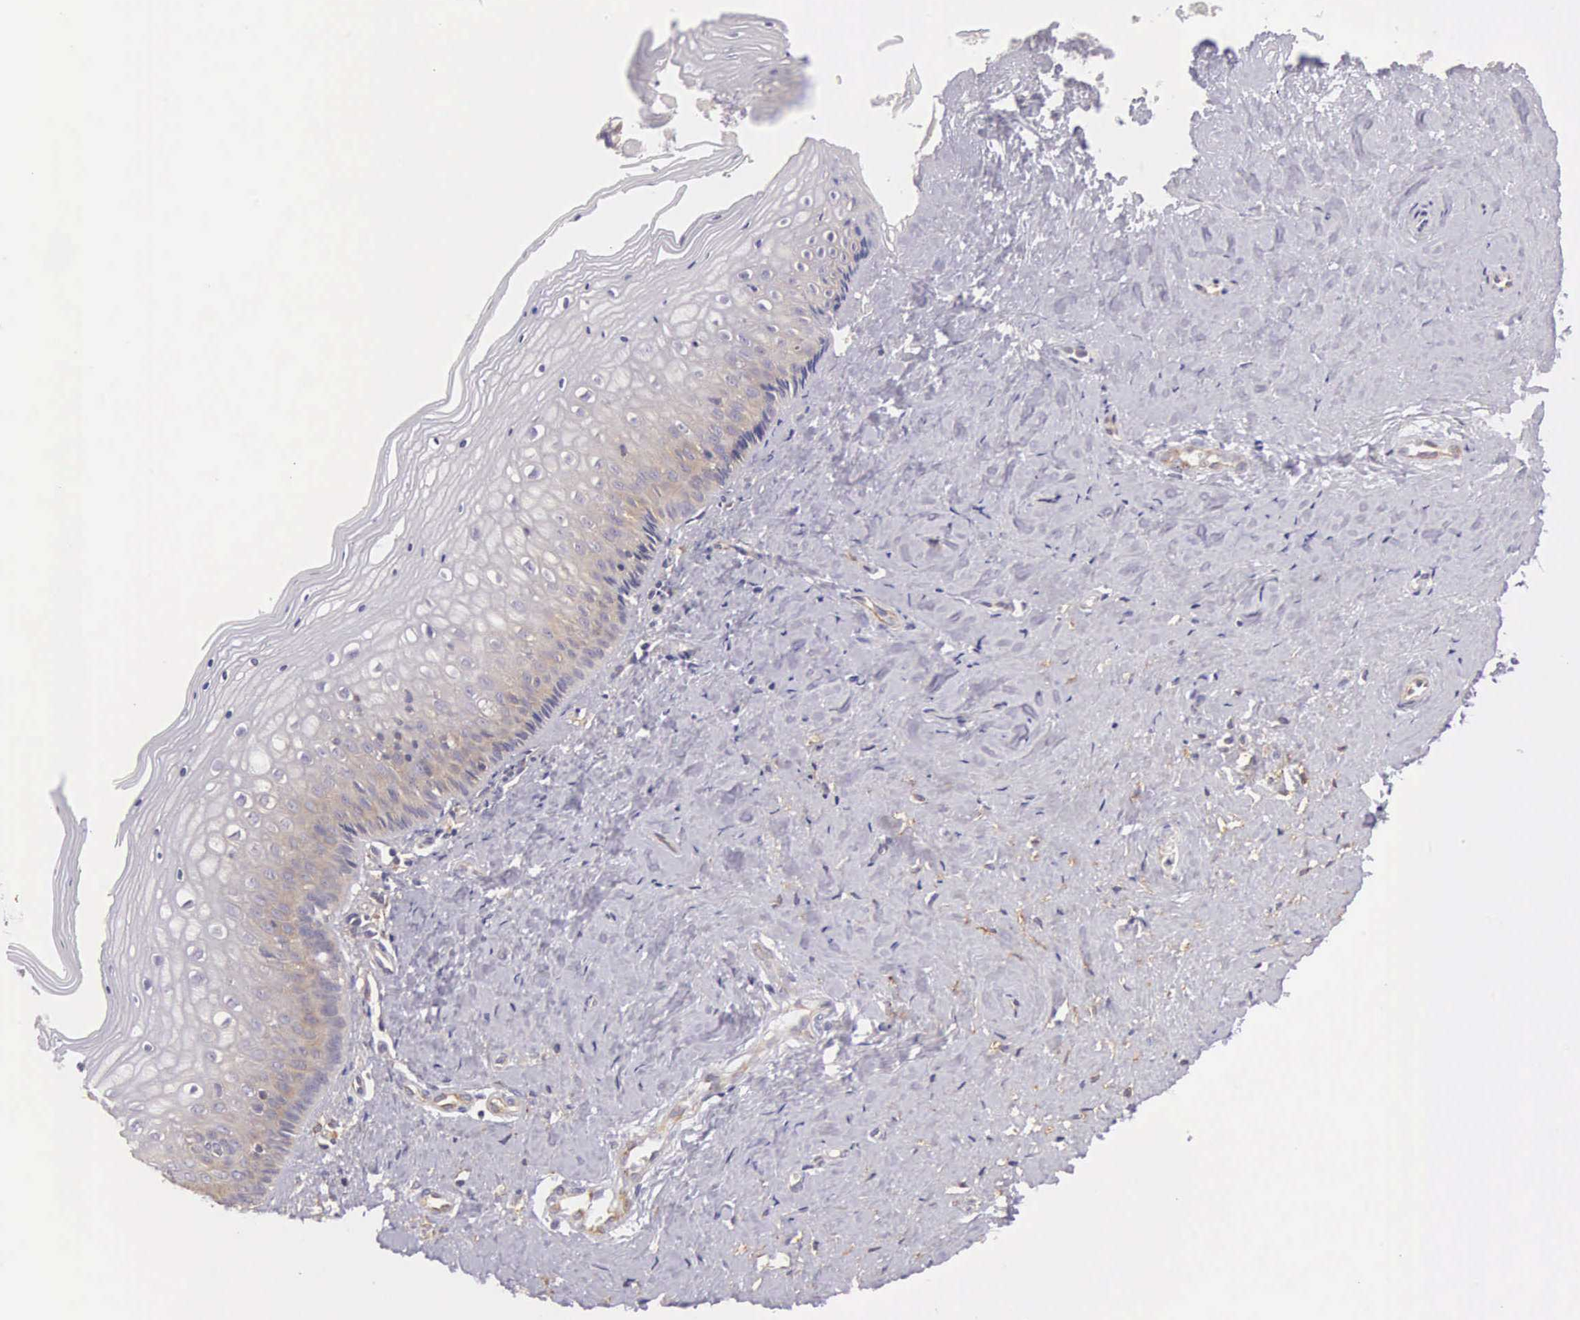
{"staining": {"intensity": "weak", "quantity": "<25%", "location": "cytoplasmic/membranous"}, "tissue": "vagina", "cell_type": "Squamous epithelial cells", "image_type": "normal", "snomed": [{"axis": "morphology", "description": "Normal tissue, NOS"}, {"axis": "topography", "description": "Vagina"}], "caption": "An IHC image of normal vagina is shown. There is no staining in squamous epithelial cells of vagina. (Brightfield microscopy of DAB (3,3'-diaminobenzidine) immunohistochemistry at high magnification).", "gene": "OSBPL3", "patient": {"sex": "female", "age": 46}}